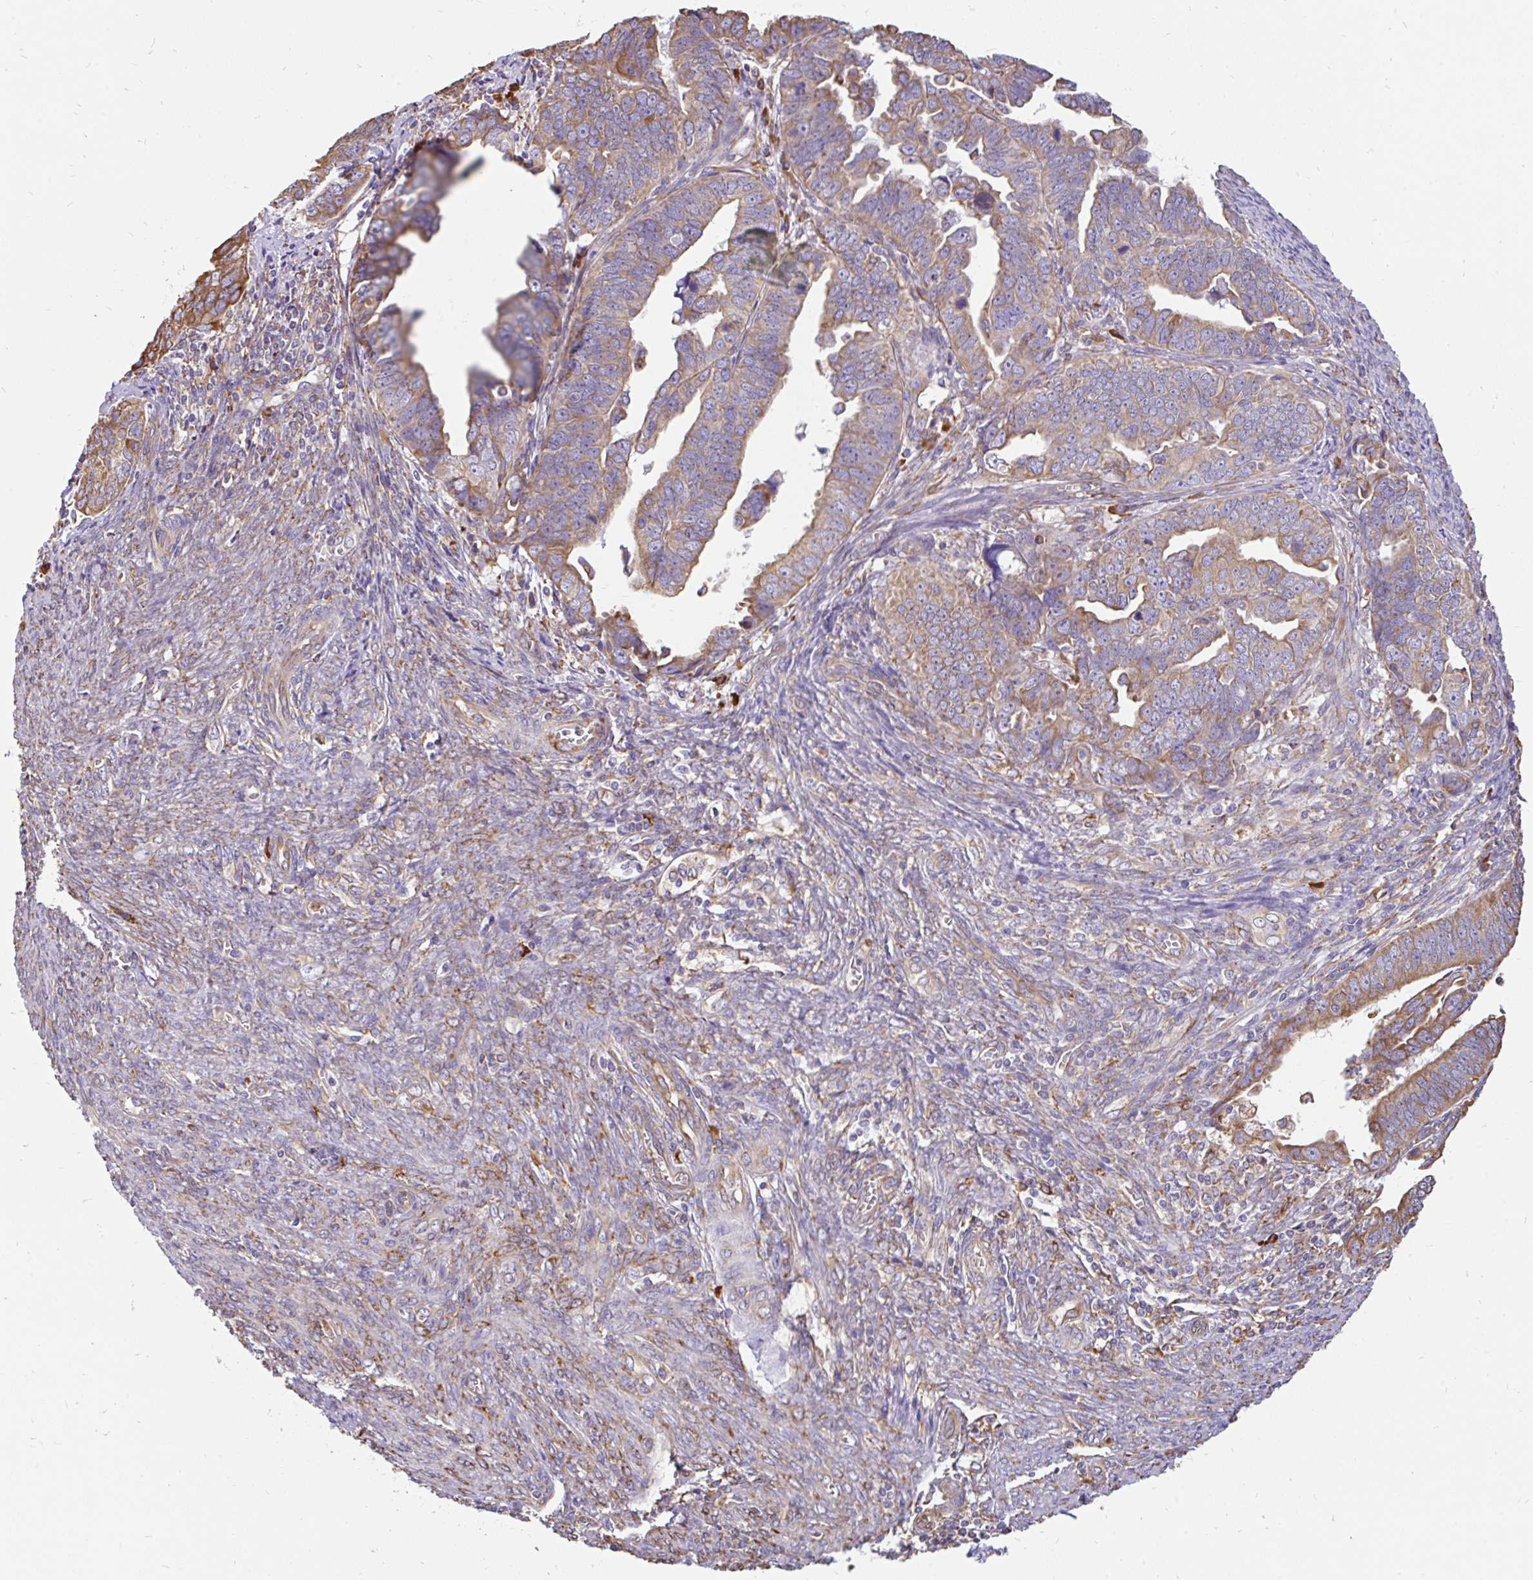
{"staining": {"intensity": "moderate", "quantity": "25%-75%", "location": "cytoplasmic/membranous"}, "tissue": "endometrial cancer", "cell_type": "Tumor cells", "image_type": "cancer", "snomed": [{"axis": "morphology", "description": "Adenocarcinoma, NOS"}, {"axis": "topography", "description": "Endometrium"}], "caption": "An image showing moderate cytoplasmic/membranous staining in approximately 25%-75% of tumor cells in endometrial cancer (adenocarcinoma), as visualized by brown immunohistochemical staining.", "gene": "EML5", "patient": {"sex": "female", "age": 75}}